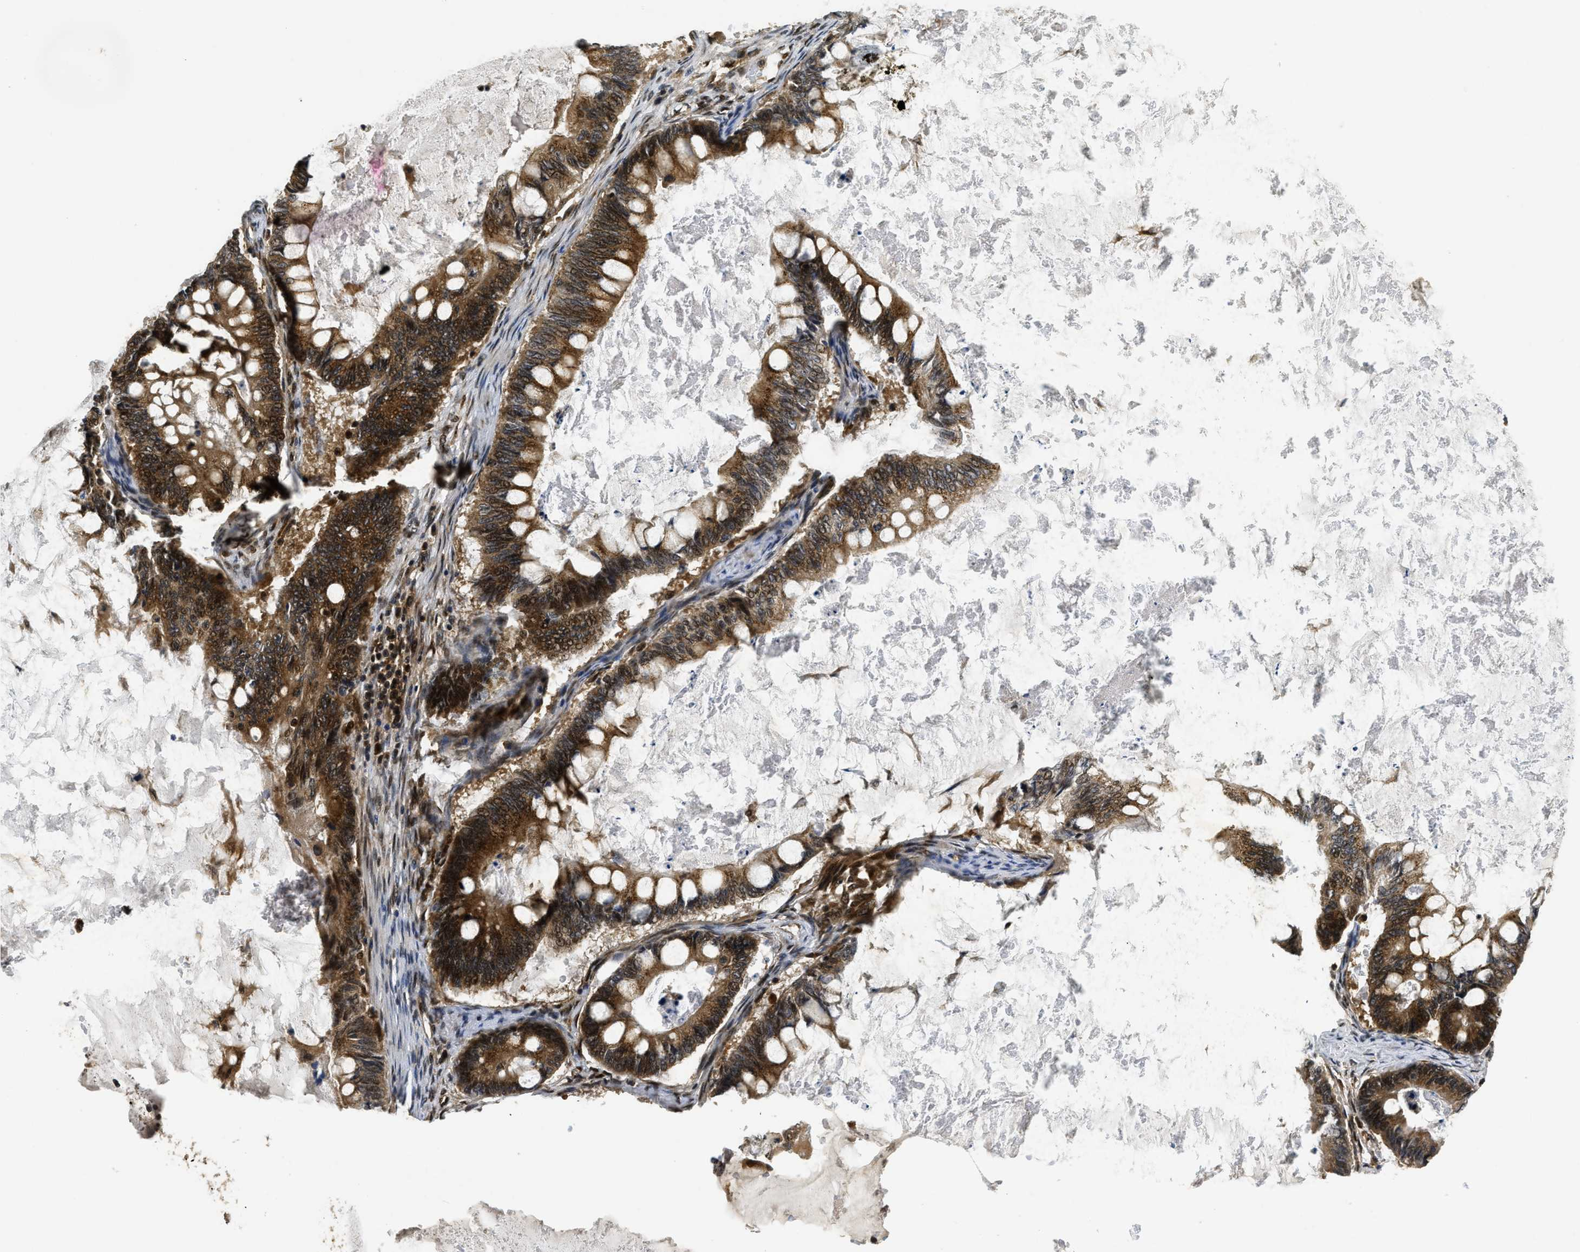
{"staining": {"intensity": "strong", "quantity": ">75%", "location": "cytoplasmic/membranous"}, "tissue": "ovarian cancer", "cell_type": "Tumor cells", "image_type": "cancer", "snomed": [{"axis": "morphology", "description": "Cystadenocarcinoma, mucinous, NOS"}, {"axis": "topography", "description": "Ovary"}], "caption": "This histopathology image demonstrates ovarian cancer stained with IHC to label a protein in brown. The cytoplasmic/membranous of tumor cells show strong positivity for the protein. Nuclei are counter-stained blue.", "gene": "ADSL", "patient": {"sex": "female", "age": 61}}